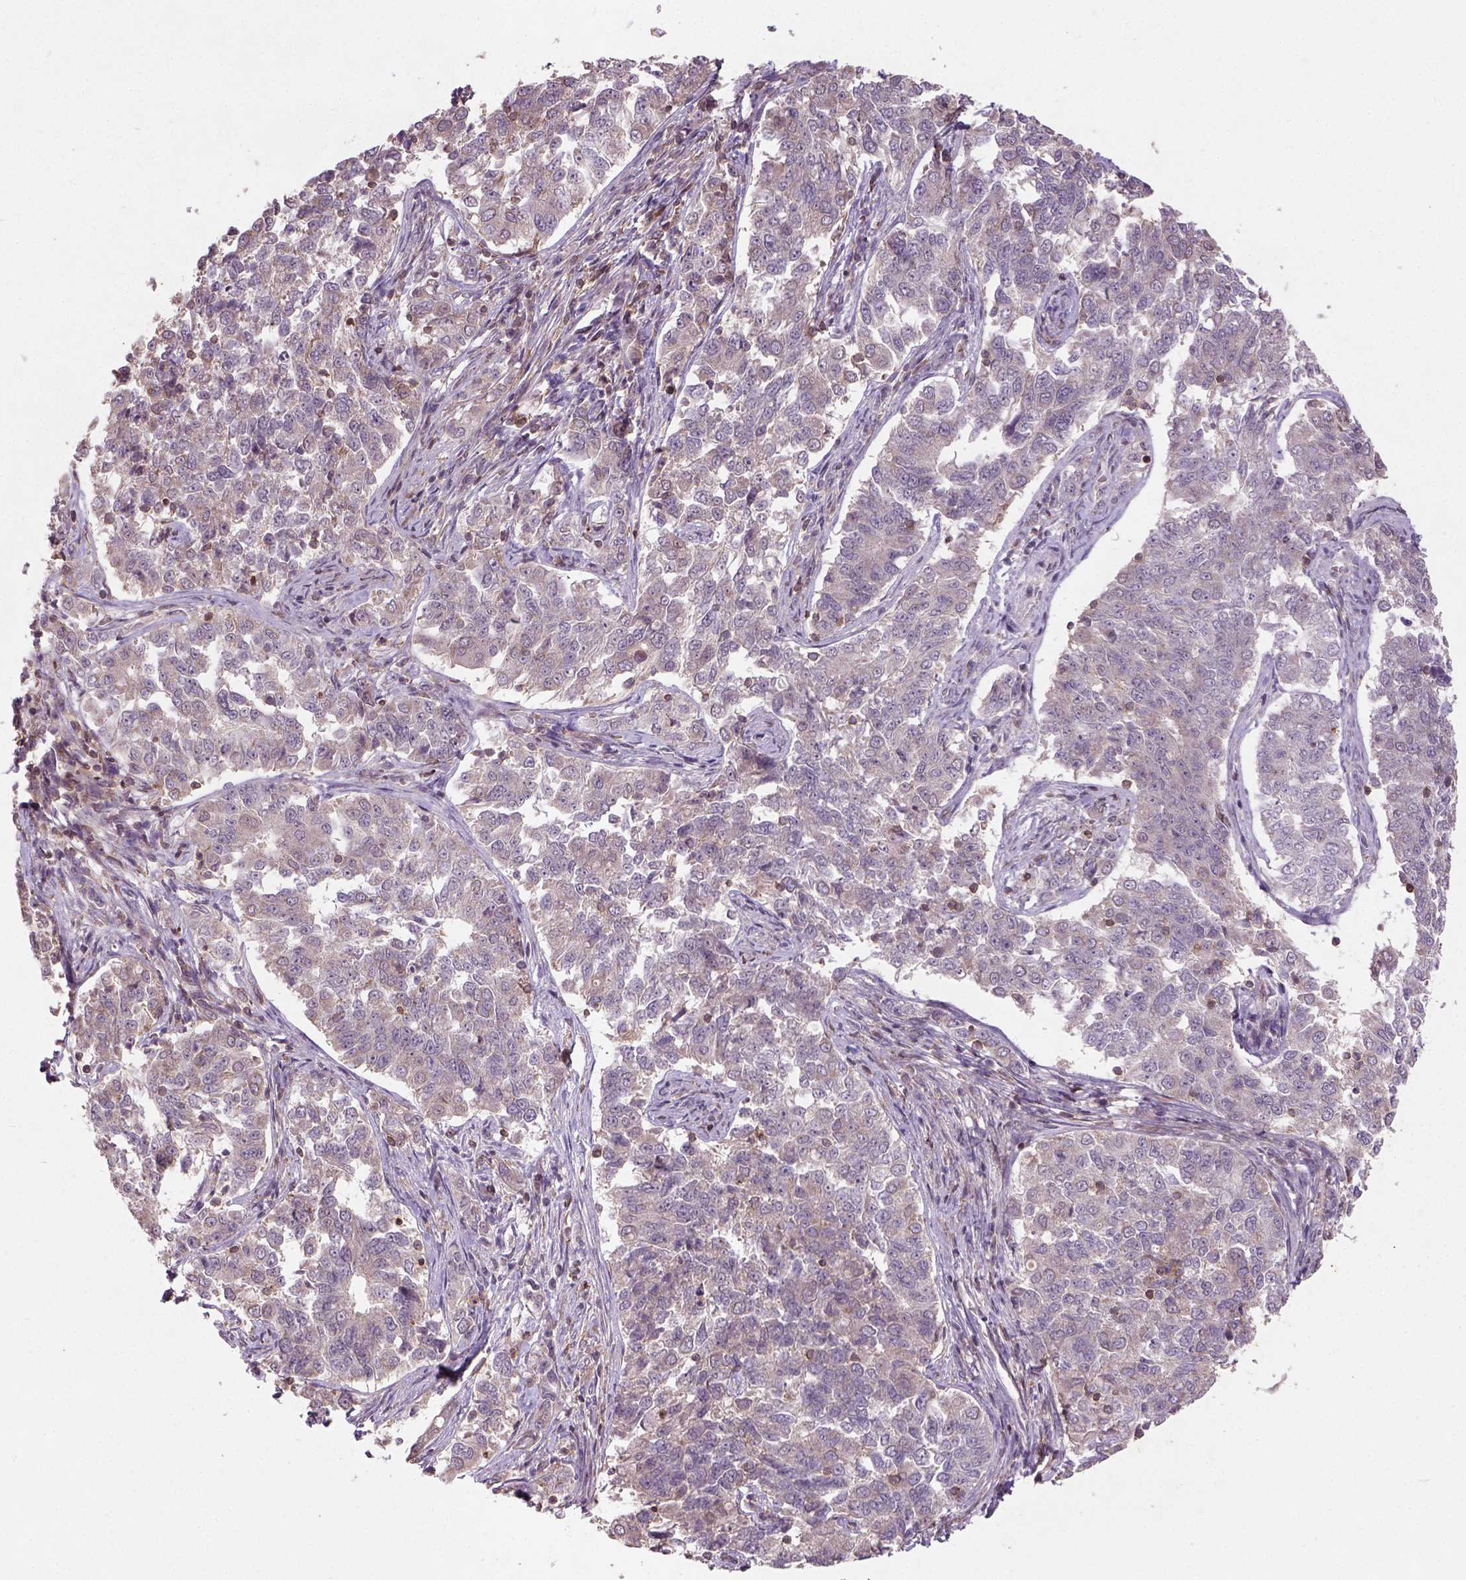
{"staining": {"intensity": "weak", "quantity": ">75%", "location": "cytoplasmic/membranous"}, "tissue": "endometrial cancer", "cell_type": "Tumor cells", "image_type": "cancer", "snomed": [{"axis": "morphology", "description": "Adenocarcinoma, NOS"}, {"axis": "topography", "description": "Endometrium"}], "caption": "This is an image of immunohistochemistry (IHC) staining of endometrial cancer (adenocarcinoma), which shows weak expression in the cytoplasmic/membranous of tumor cells.", "gene": "CAMKK1", "patient": {"sex": "female", "age": 43}}